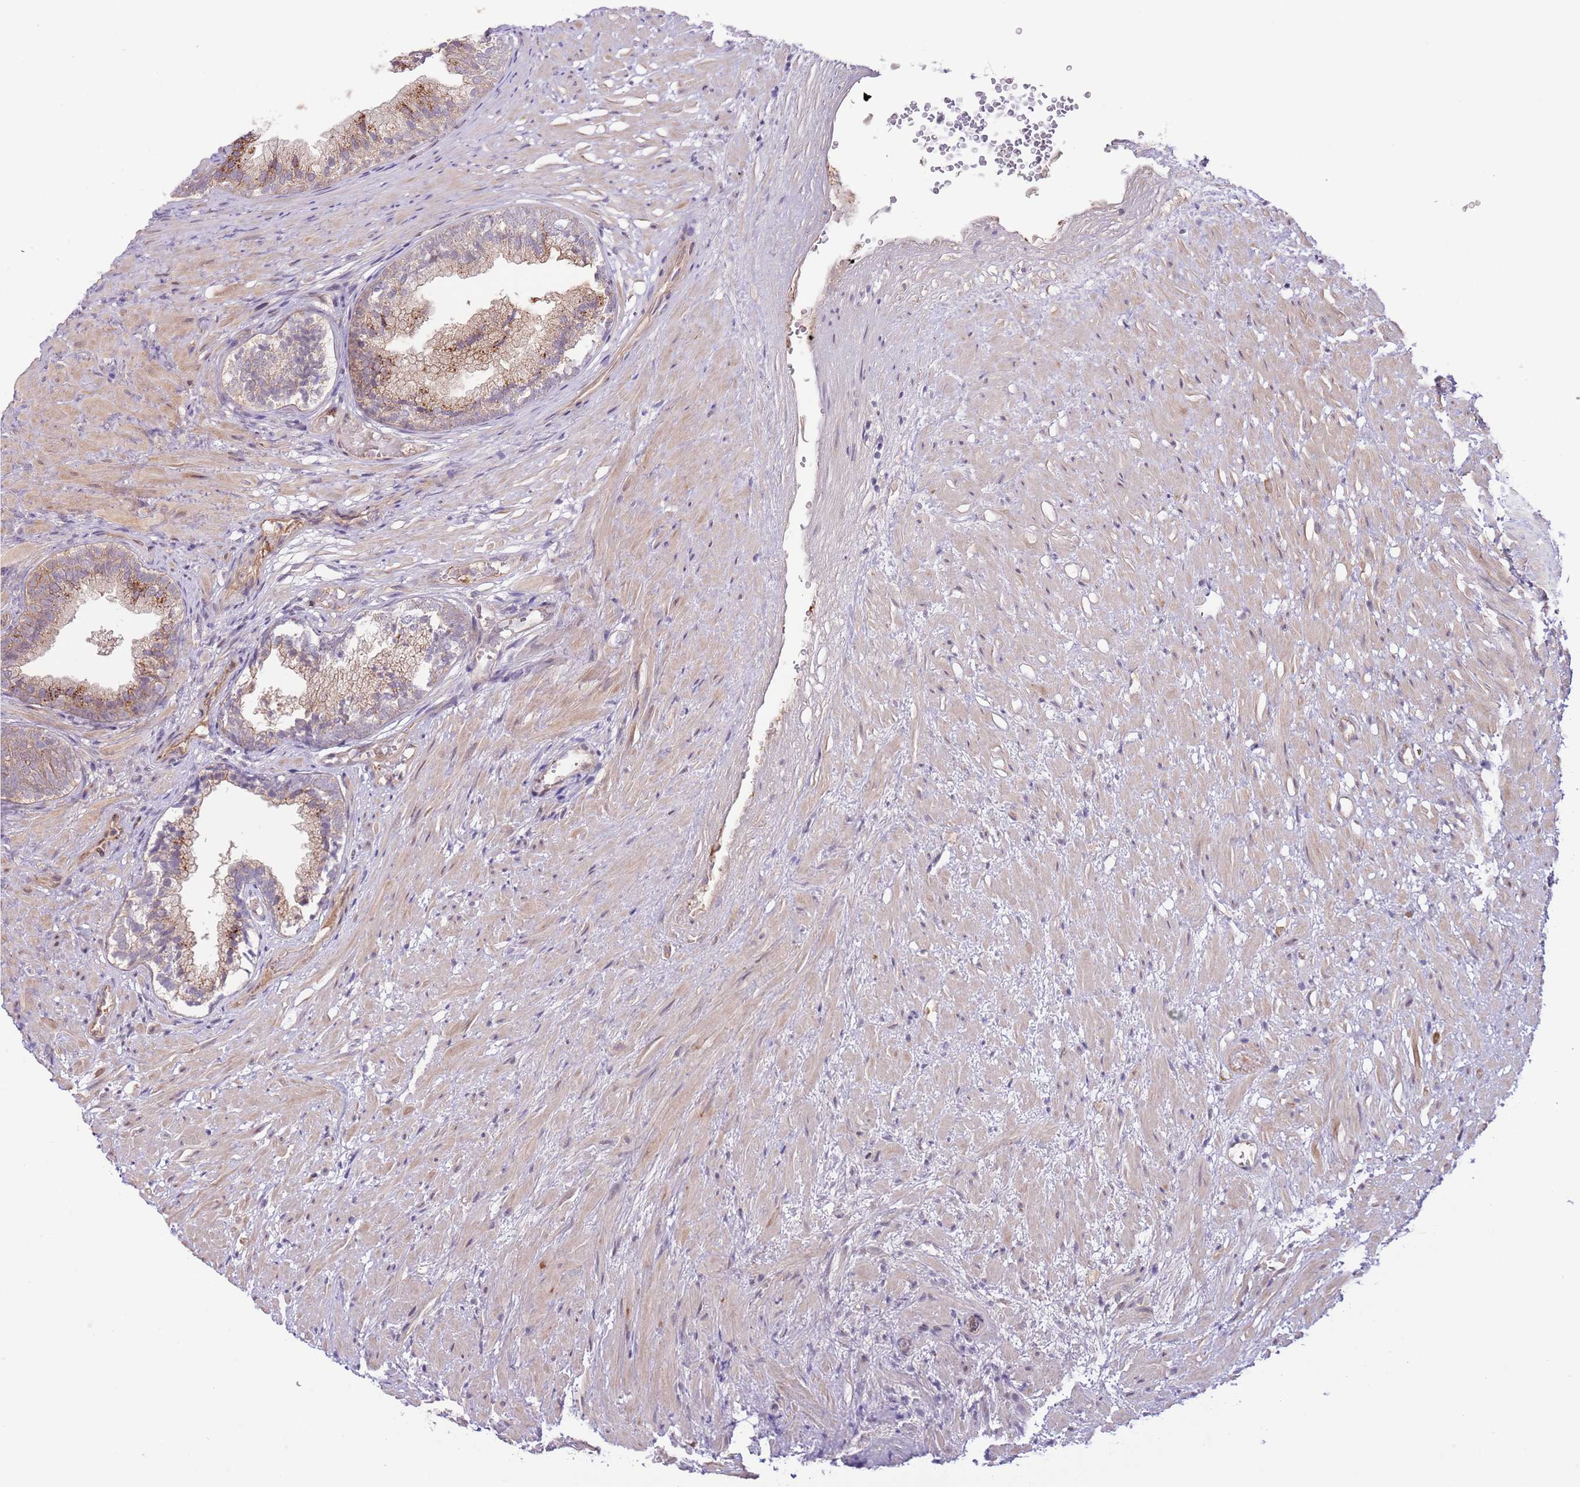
{"staining": {"intensity": "strong", "quantity": ">75%", "location": "cytoplasmic/membranous"}, "tissue": "prostate", "cell_type": "Glandular cells", "image_type": "normal", "snomed": [{"axis": "morphology", "description": "Normal tissue, NOS"}, {"axis": "topography", "description": "Prostate"}], "caption": "Normal prostate exhibits strong cytoplasmic/membranous positivity in approximately >75% of glandular cells, visualized by immunohistochemistry.", "gene": "PRR16", "patient": {"sex": "male", "age": 76}}